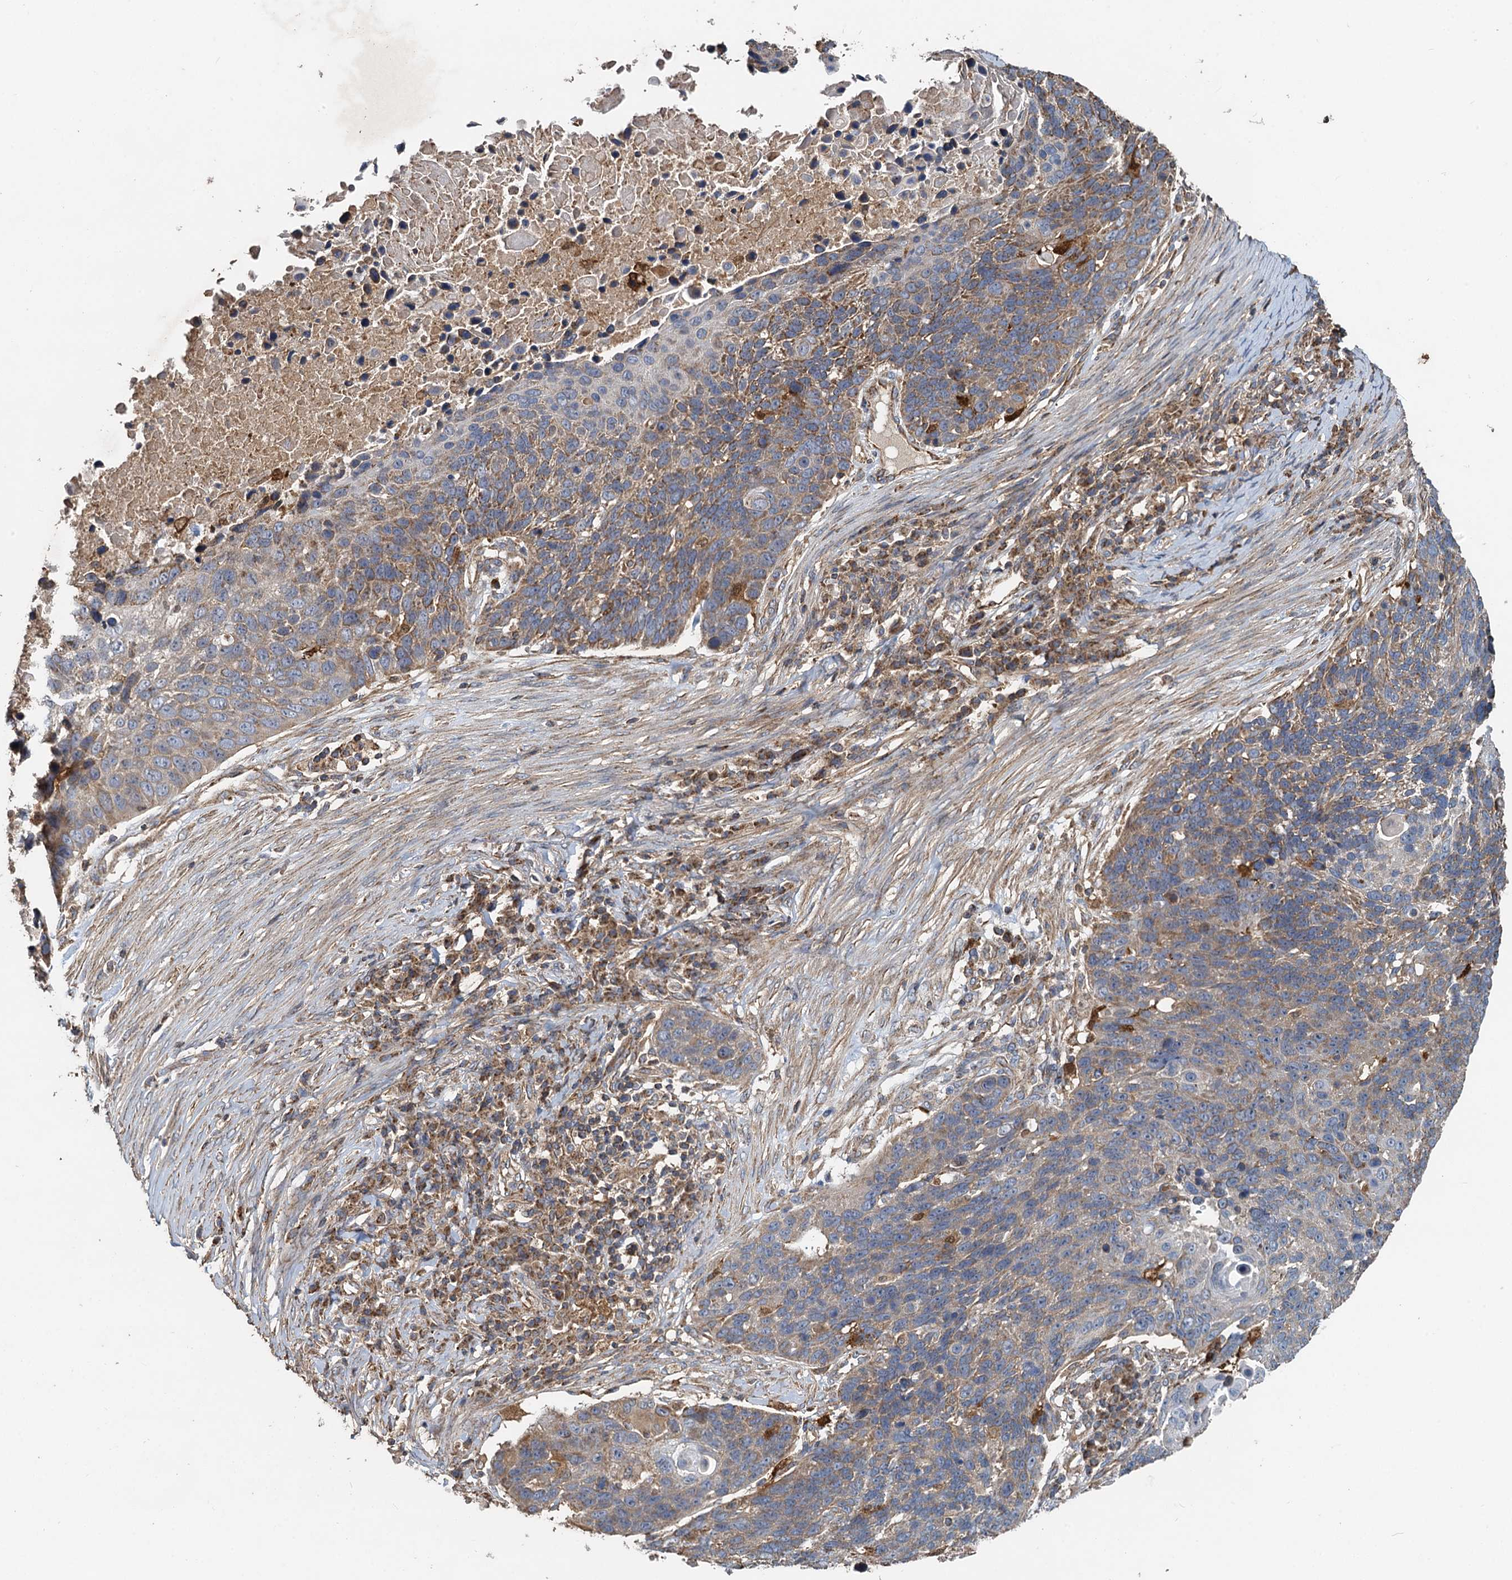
{"staining": {"intensity": "moderate", "quantity": "<25%", "location": "cytoplasmic/membranous"}, "tissue": "lung cancer", "cell_type": "Tumor cells", "image_type": "cancer", "snomed": [{"axis": "morphology", "description": "Normal tissue, NOS"}, {"axis": "morphology", "description": "Squamous cell carcinoma, NOS"}, {"axis": "topography", "description": "Lymph node"}, {"axis": "topography", "description": "Lung"}], "caption": "Immunohistochemical staining of human lung cancer (squamous cell carcinoma) demonstrates low levels of moderate cytoplasmic/membranous positivity in approximately <25% of tumor cells.", "gene": "SDS", "patient": {"sex": "male", "age": 66}}